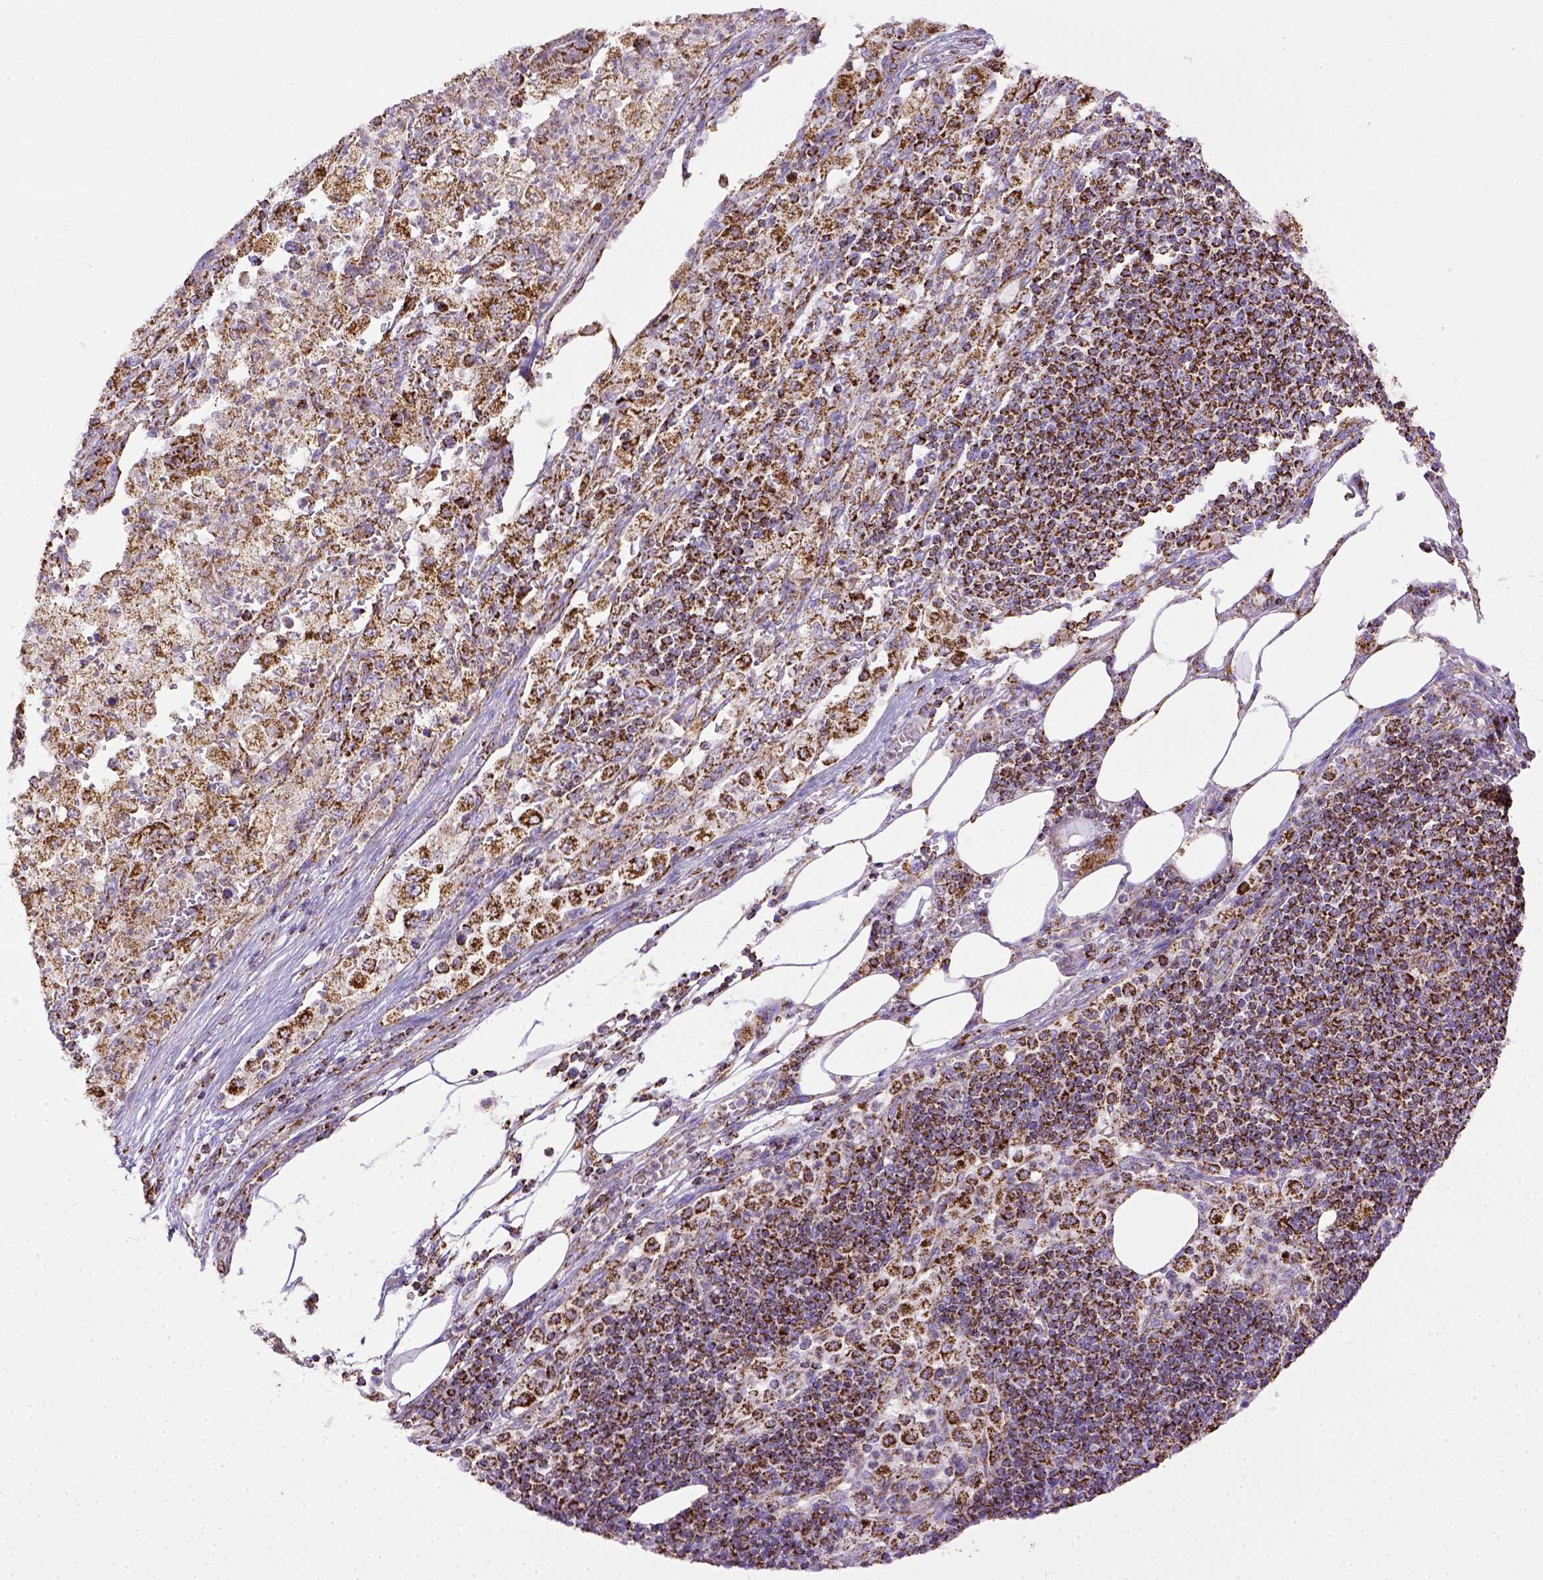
{"staining": {"intensity": "strong", "quantity": ">75%", "location": "cytoplasmic/membranous"}, "tissue": "pancreatic cancer", "cell_type": "Tumor cells", "image_type": "cancer", "snomed": [{"axis": "morphology", "description": "Adenocarcinoma, NOS"}, {"axis": "topography", "description": "Pancreas"}], "caption": "Adenocarcinoma (pancreatic) stained for a protein shows strong cytoplasmic/membranous positivity in tumor cells. The protein is shown in brown color, while the nuclei are stained blue.", "gene": "MT-CO1", "patient": {"sex": "female", "age": 61}}